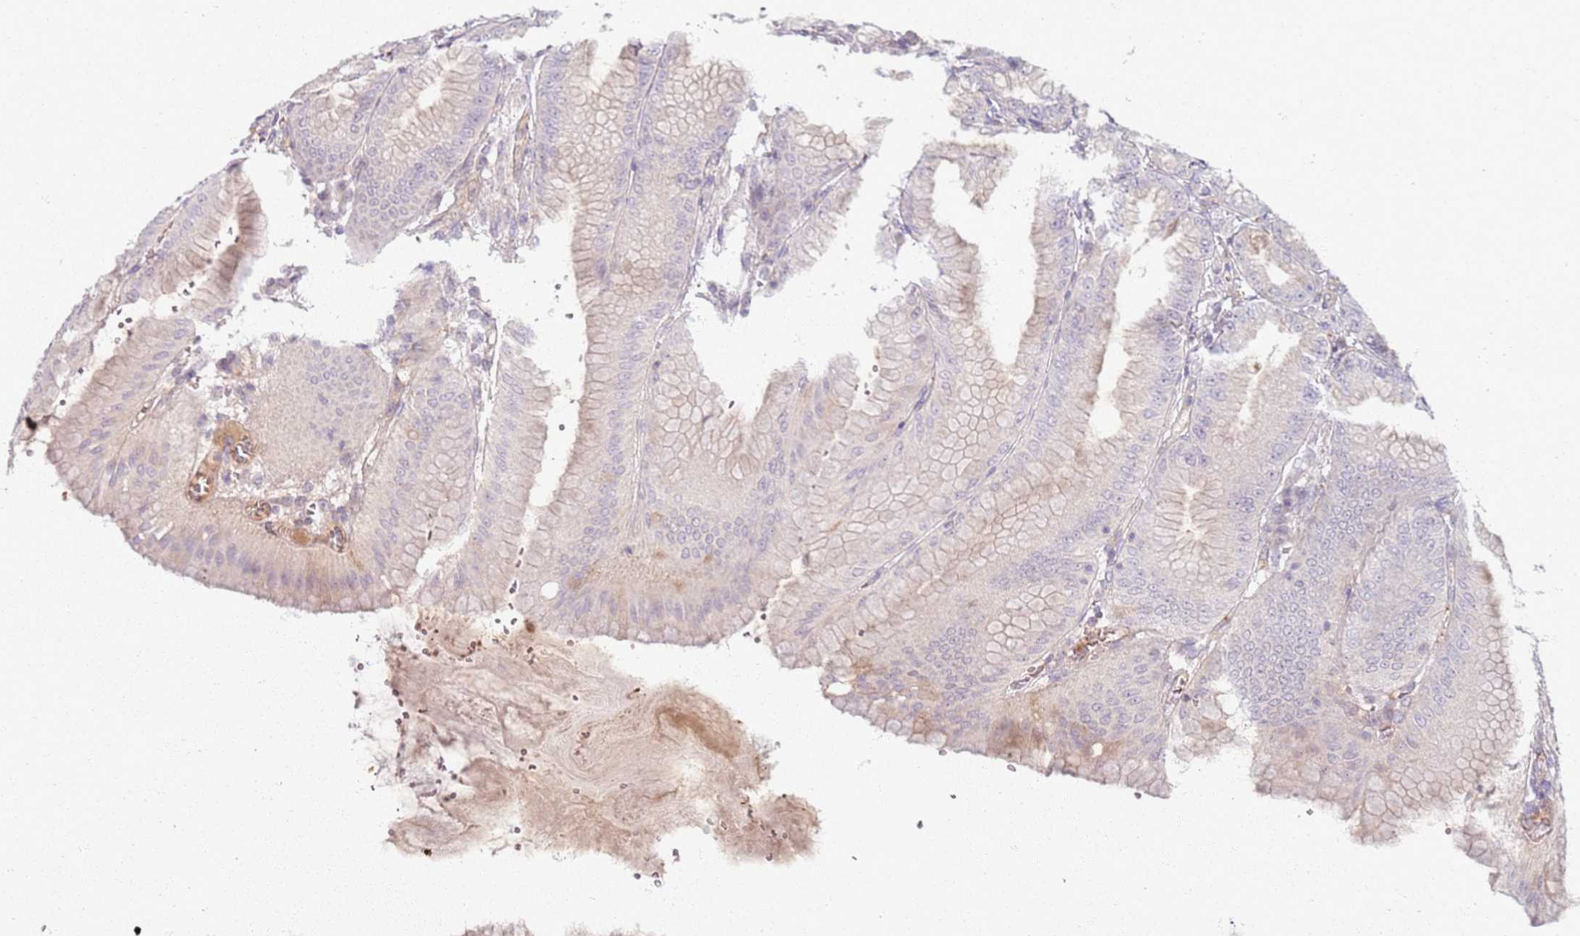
{"staining": {"intensity": "weak", "quantity": "<25%", "location": "cytoplasmic/membranous"}, "tissue": "stomach", "cell_type": "Glandular cells", "image_type": "normal", "snomed": [{"axis": "morphology", "description": "Normal tissue, NOS"}, {"axis": "topography", "description": "Stomach, lower"}], "caption": "Stomach stained for a protein using immunohistochemistry (IHC) reveals no staining glandular cells.", "gene": "ZDHHC2", "patient": {"sex": "male", "age": 71}}